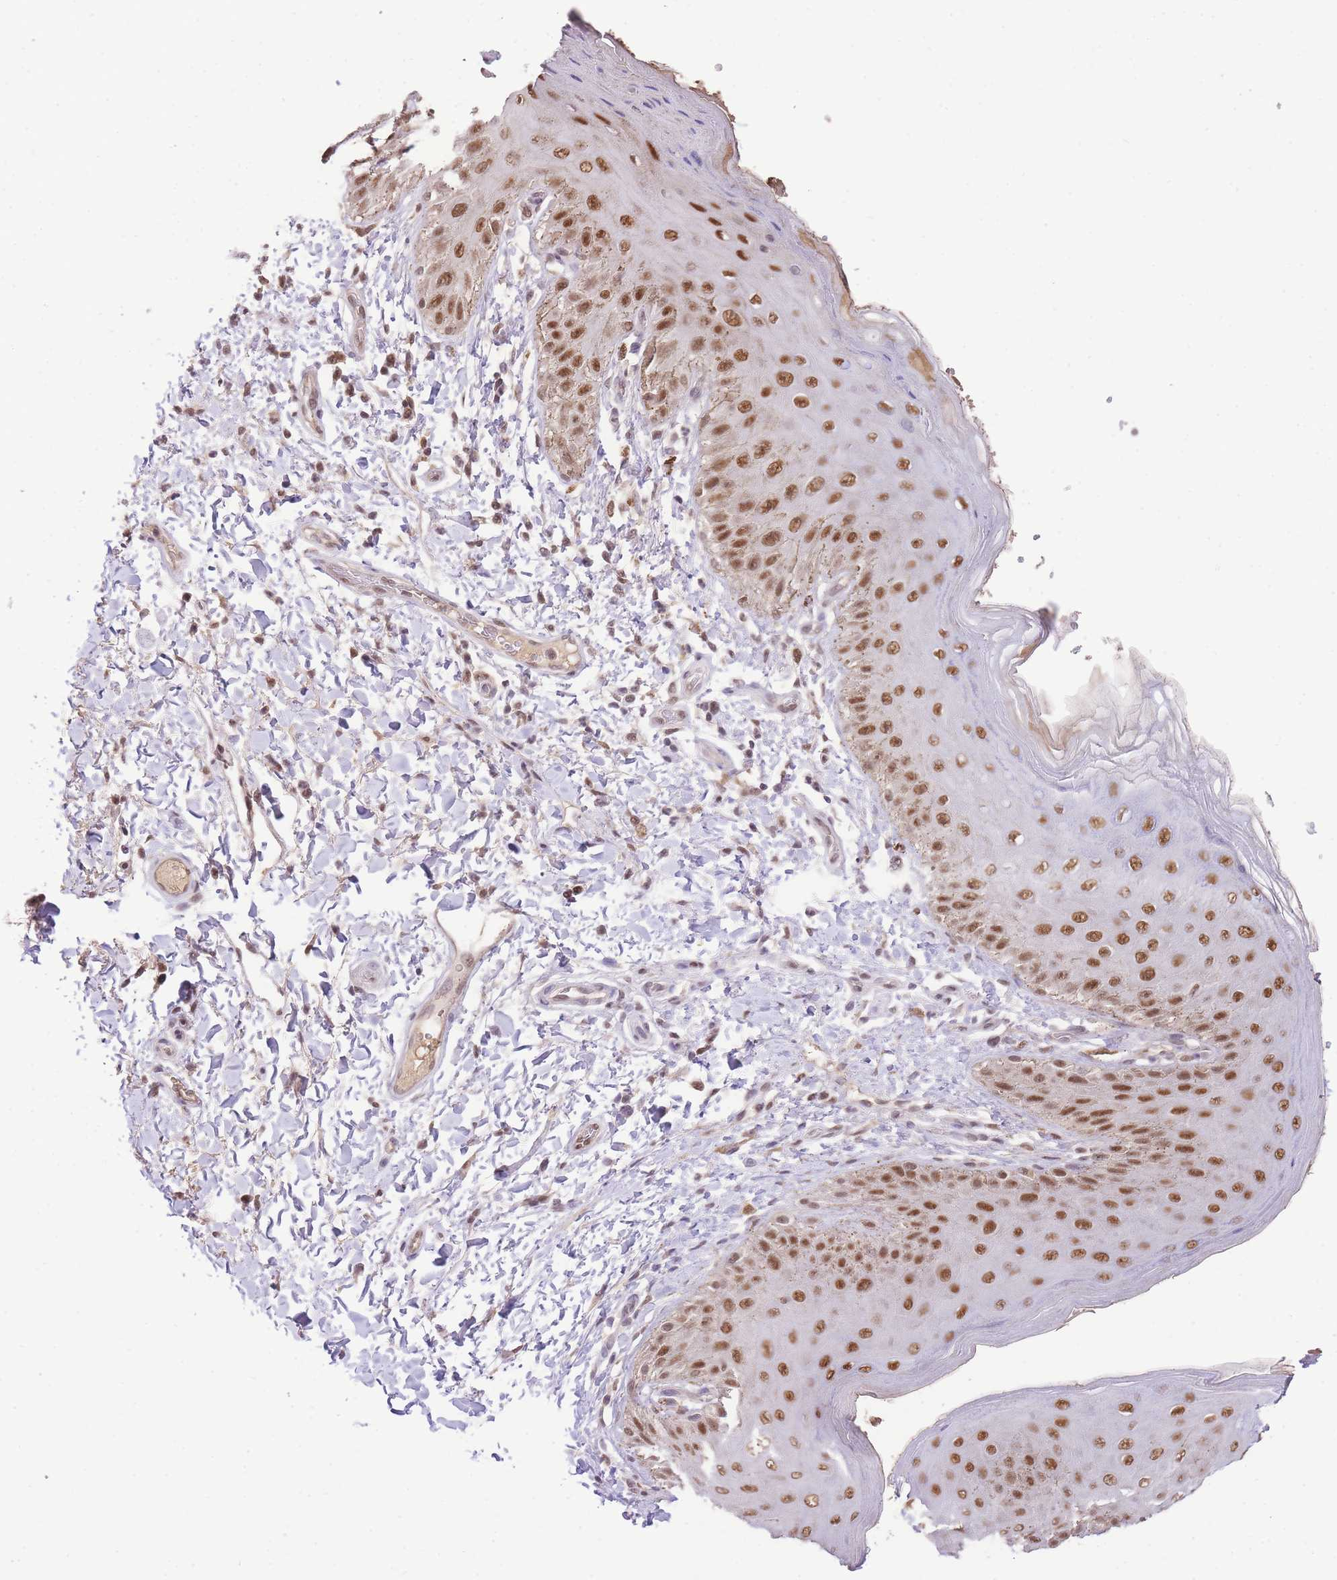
{"staining": {"intensity": "moderate", "quantity": ">75%", "location": "nuclear"}, "tissue": "skin", "cell_type": "Epidermal cells", "image_type": "normal", "snomed": [{"axis": "morphology", "description": "Normal tissue, NOS"}, {"axis": "topography", "description": "Anal"}], "caption": "Moderate nuclear positivity is present in approximately >75% of epidermal cells in benign skin. Ihc stains the protein in brown and the nuclei are stained blue.", "gene": "UBXN7", "patient": {"sex": "male", "age": 44}}